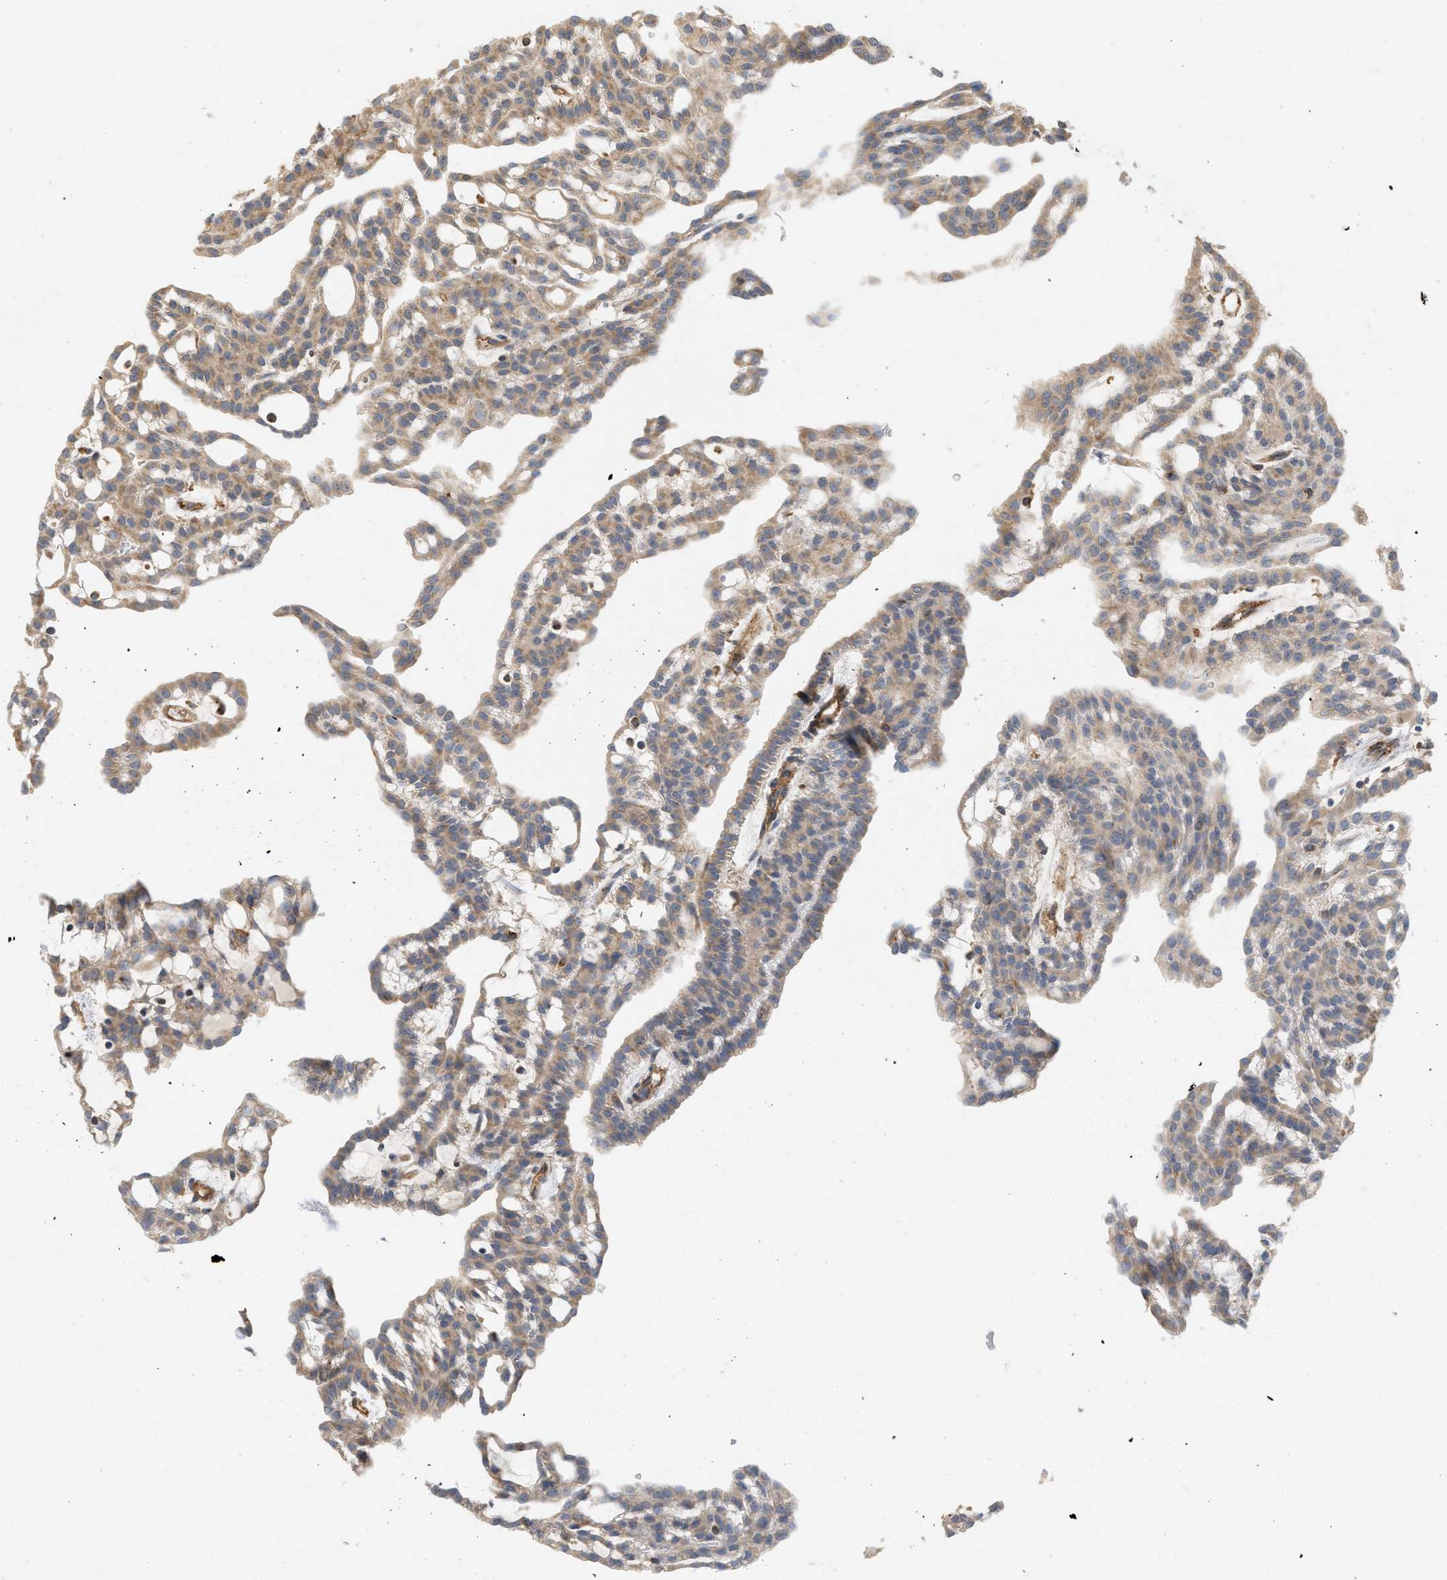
{"staining": {"intensity": "moderate", "quantity": ">75%", "location": "cytoplasmic/membranous"}, "tissue": "renal cancer", "cell_type": "Tumor cells", "image_type": "cancer", "snomed": [{"axis": "morphology", "description": "Adenocarcinoma, NOS"}, {"axis": "topography", "description": "Kidney"}], "caption": "Immunohistochemistry of renal cancer (adenocarcinoma) displays medium levels of moderate cytoplasmic/membranous staining in approximately >75% of tumor cells. (brown staining indicates protein expression, while blue staining denotes nuclei).", "gene": "SVOP", "patient": {"sex": "male", "age": 63}}